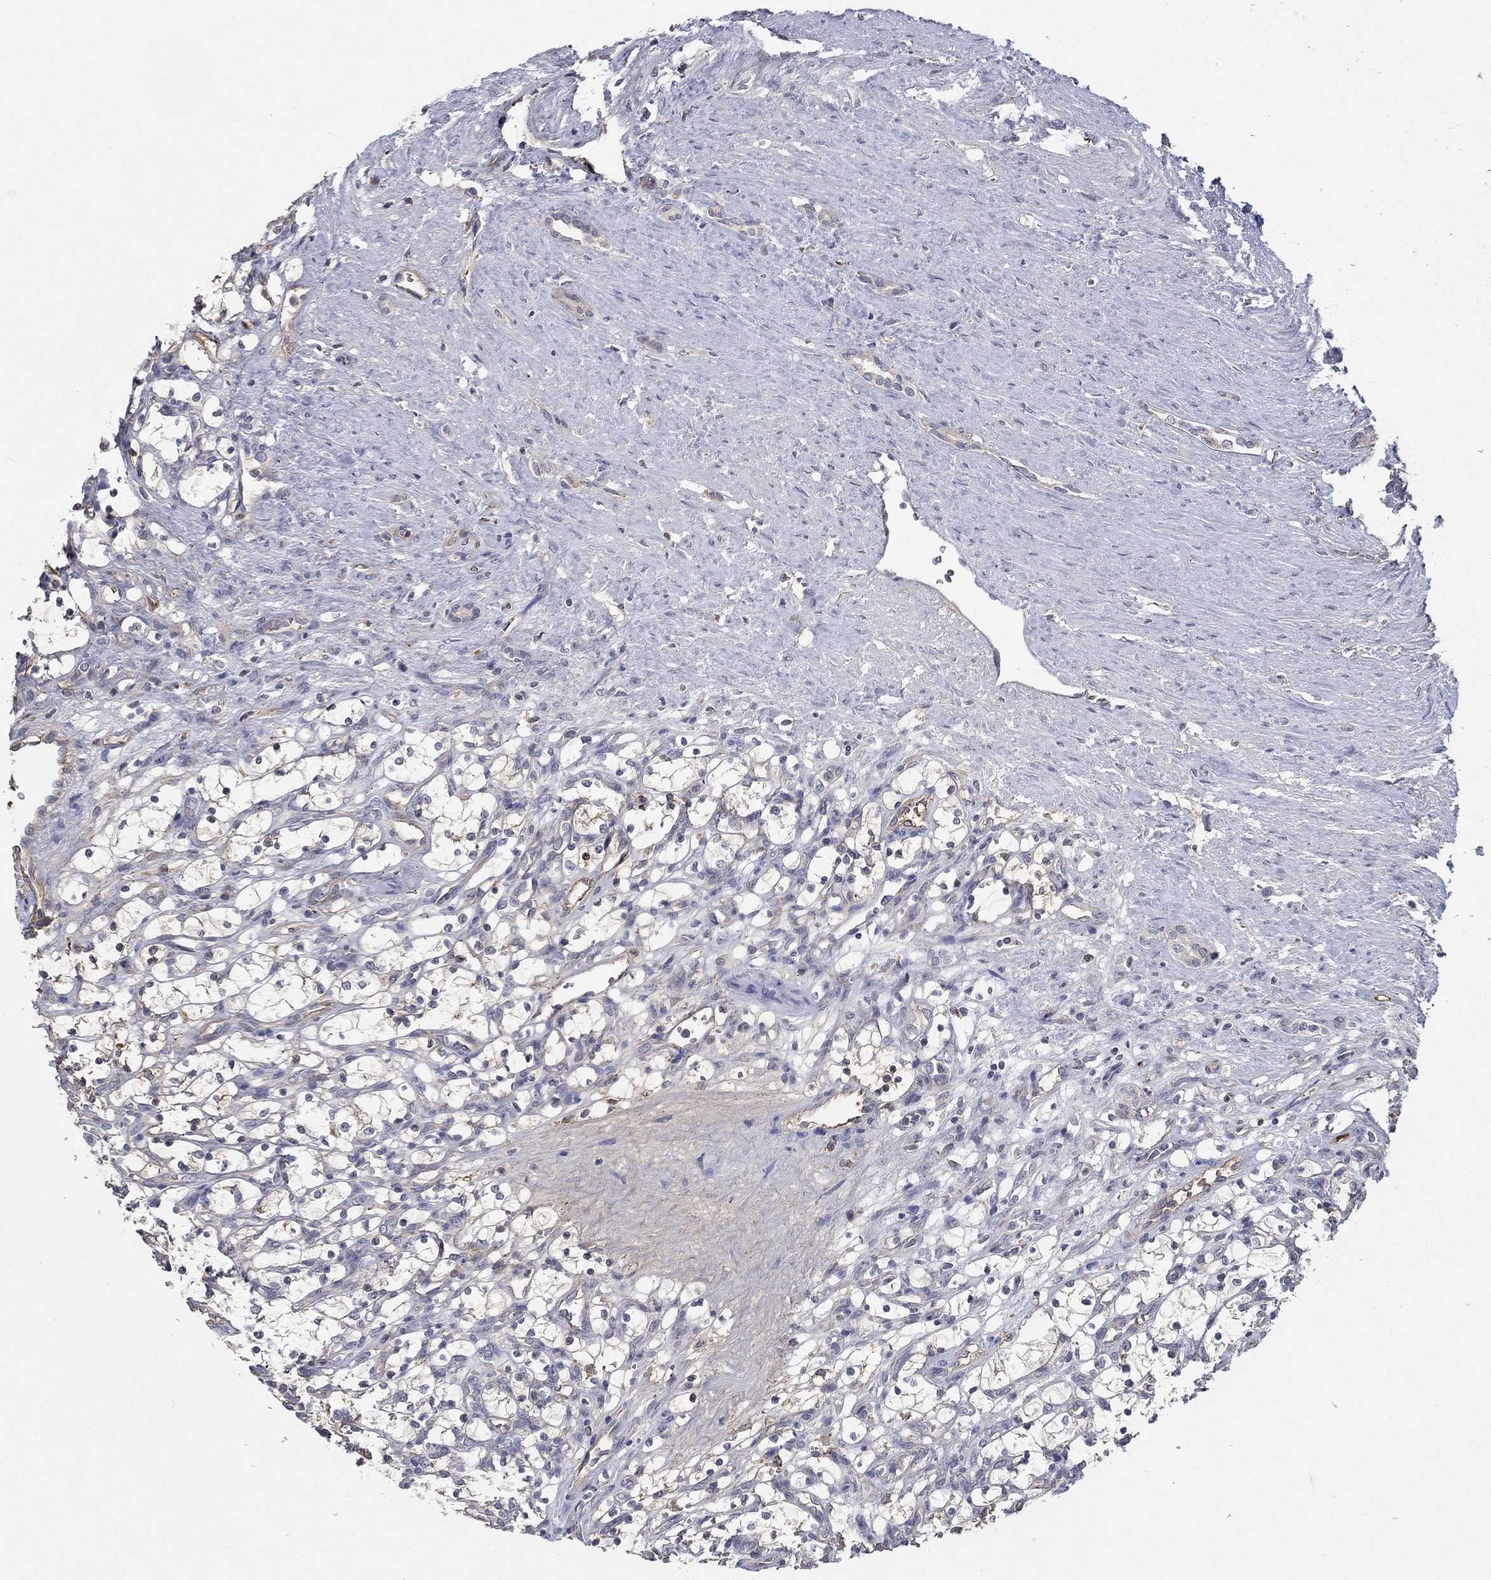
{"staining": {"intensity": "negative", "quantity": "none", "location": "none"}, "tissue": "renal cancer", "cell_type": "Tumor cells", "image_type": "cancer", "snomed": [{"axis": "morphology", "description": "Adenocarcinoma, NOS"}, {"axis": "topography", "description": "Kidney"}], "caption": "DAB (3,3'-diaminobenzidine) immunohistochemical staining of human renal cancer (adenocarcinoma) shows no significant positivity in tumor cells. The staining is performed using DAB brown chromogen with nuclei counter-stained in using hematoxylin.", "gene": "IL10", "patient": {"sex": "female", "age": 69}}